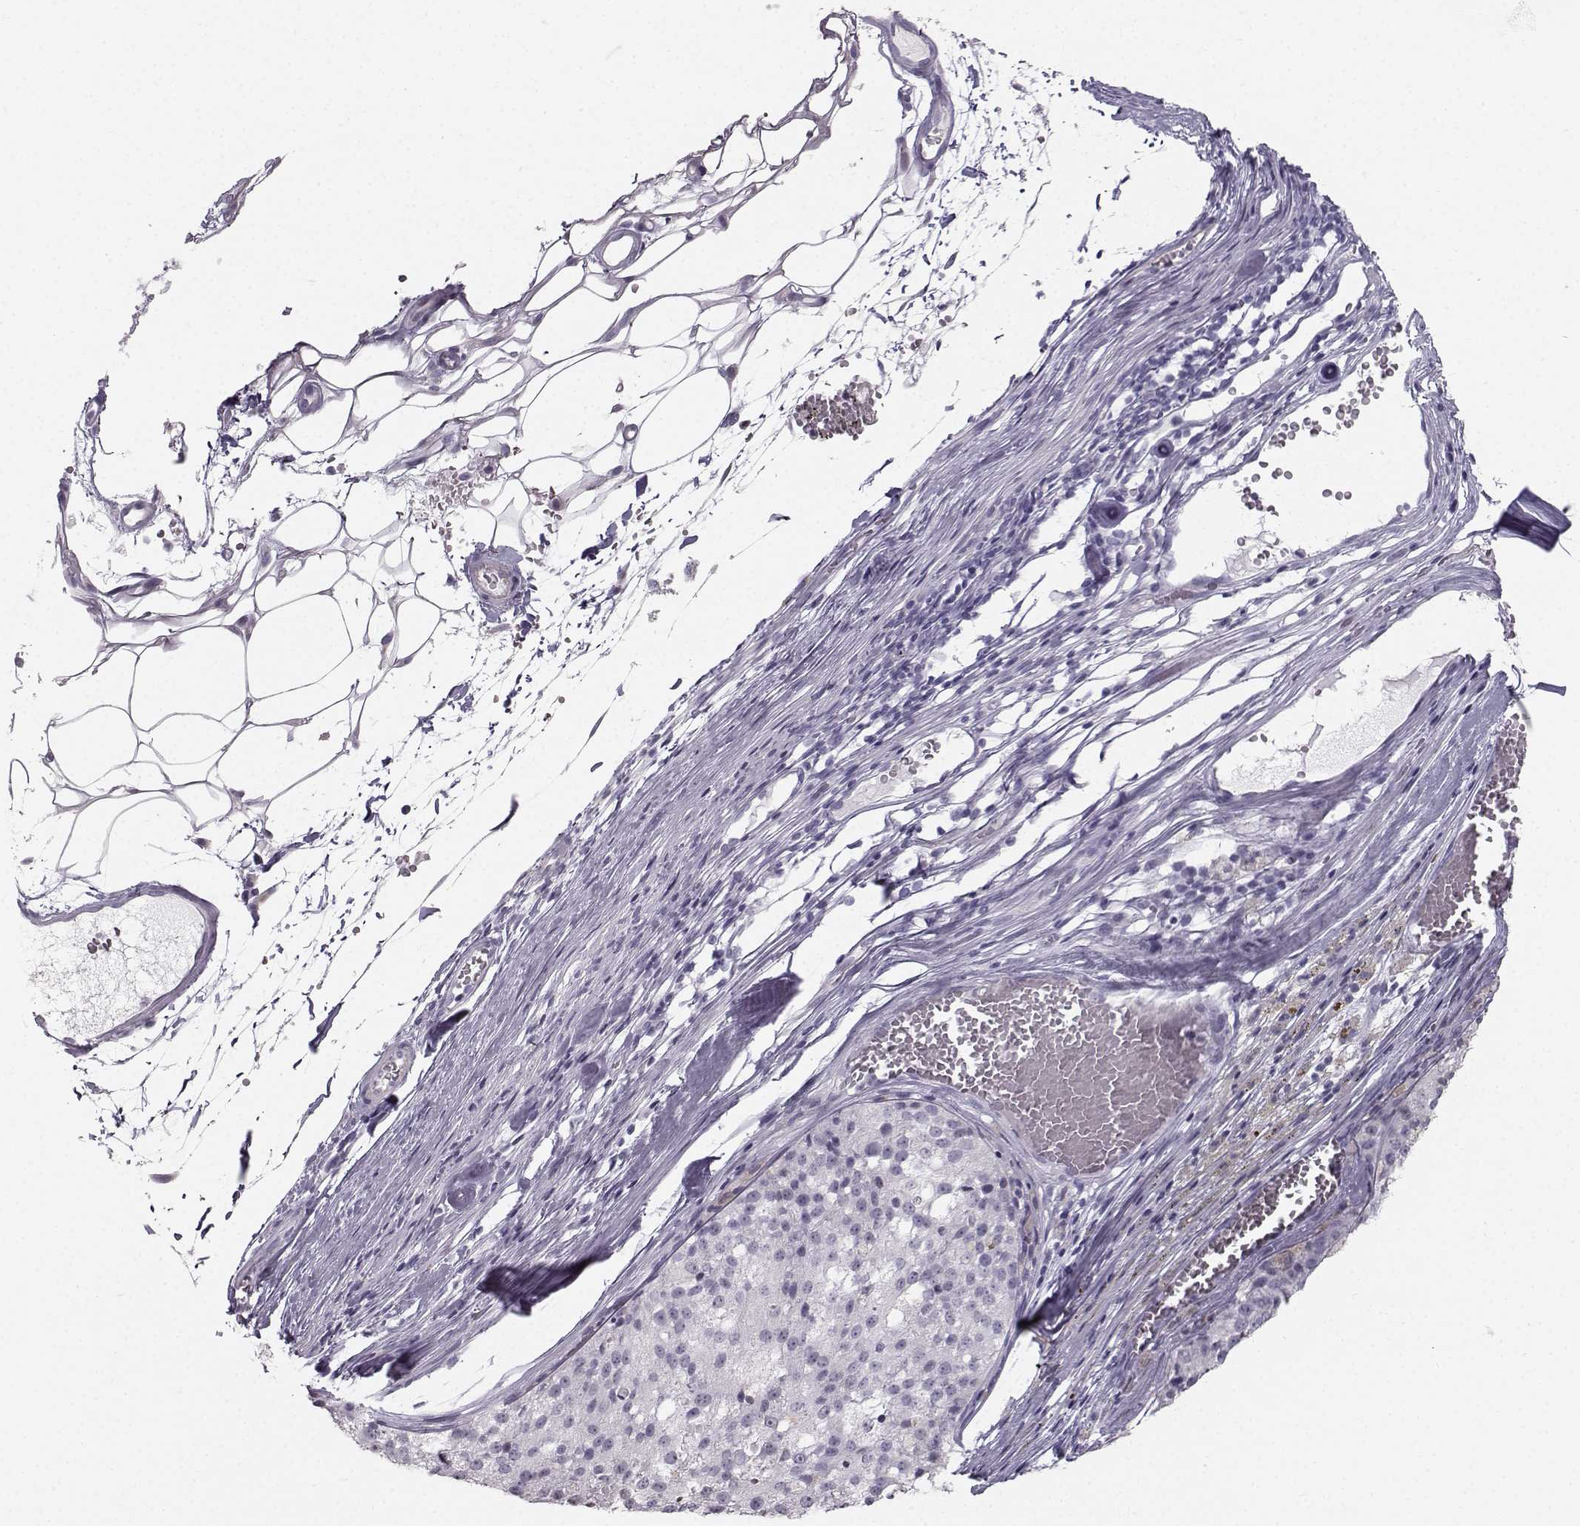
{"staining": {"intensity": "negative", "quantity": "none", "location": "none"}, "tissue": "melanoma", "cell_type": "Tumor cells", "image_type": "cancer", "snomed": [{"axis": "morphology", "description": "Malignant melanoma, Metastatic site"}, {"axis": "topography", "description": "Lymph node"}], "caption": "Immunohistochemistry (IHC) photomicrograph of neoplastic tissue: human melanoma stained with DAB (3,3'-diaminobenzidine) demonstrates no significant protein expression in tumor cells.", "gene": "CASR", "patient": {"sex": "female", "age": 64}}